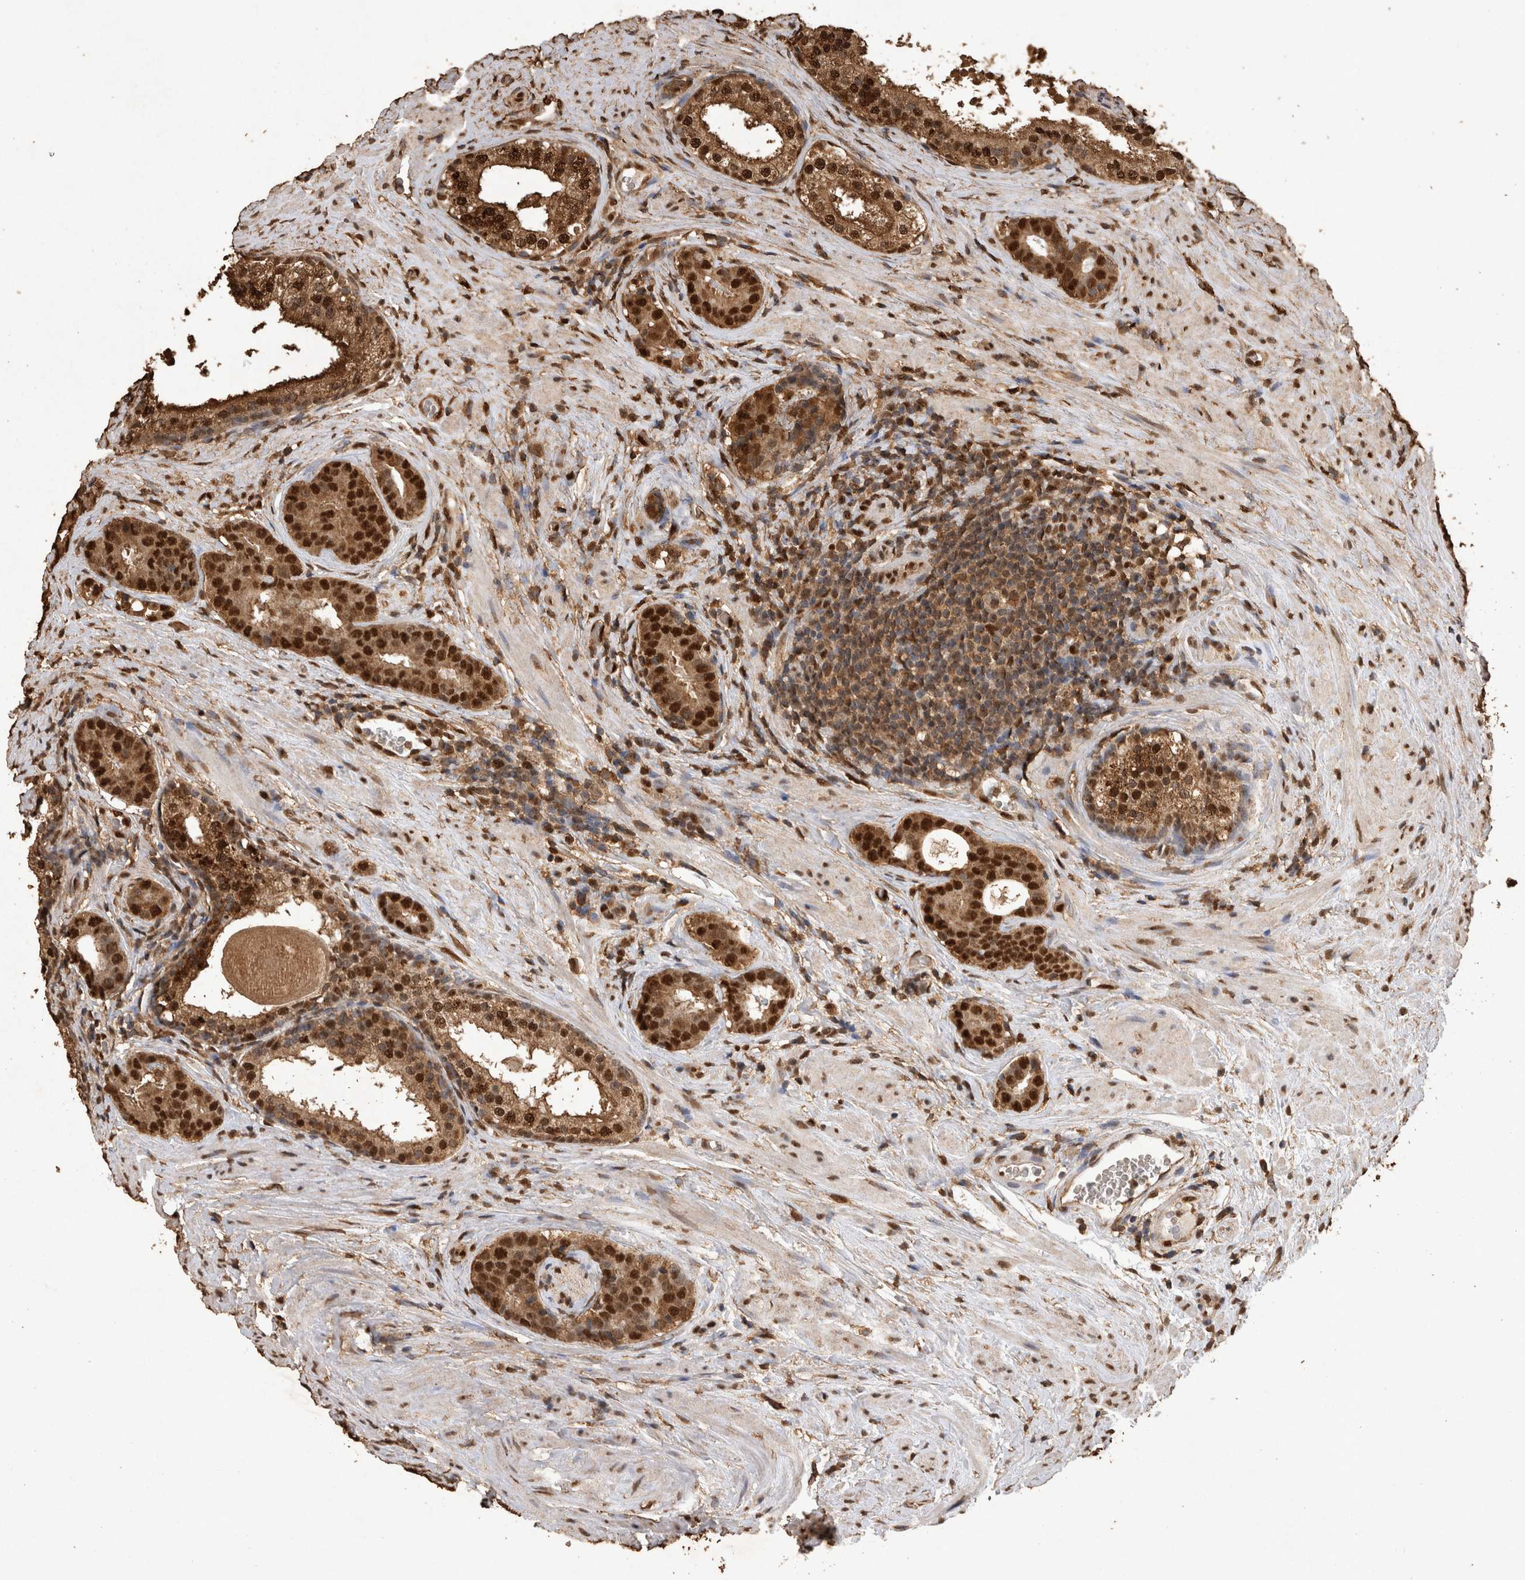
{"staining": {"intensity": "strong", "quantity": ">75%", "location": "cytoplasmic/membranous,nuclear"}, "tissue": "prostate cancer", "cell_type": "Tumor cells", "image_type": "cancer", "snomed": [{"axis": "morphology", "description": "Adenocarcinoma, High grade"}, {"axis": "topography", "description": "Prostate"}], "caption": "A photomicrograph of human adenocarcinoma (high-grade) (prostate) stained for a protein shows strong cytoplasmic/membranous and nuclear brown staining in tumor cells. (DAB = brown stain, brightfield microscopy at high magnification).", "gene": "OAS2", "patient": {"sex": "male", "age": 56}}